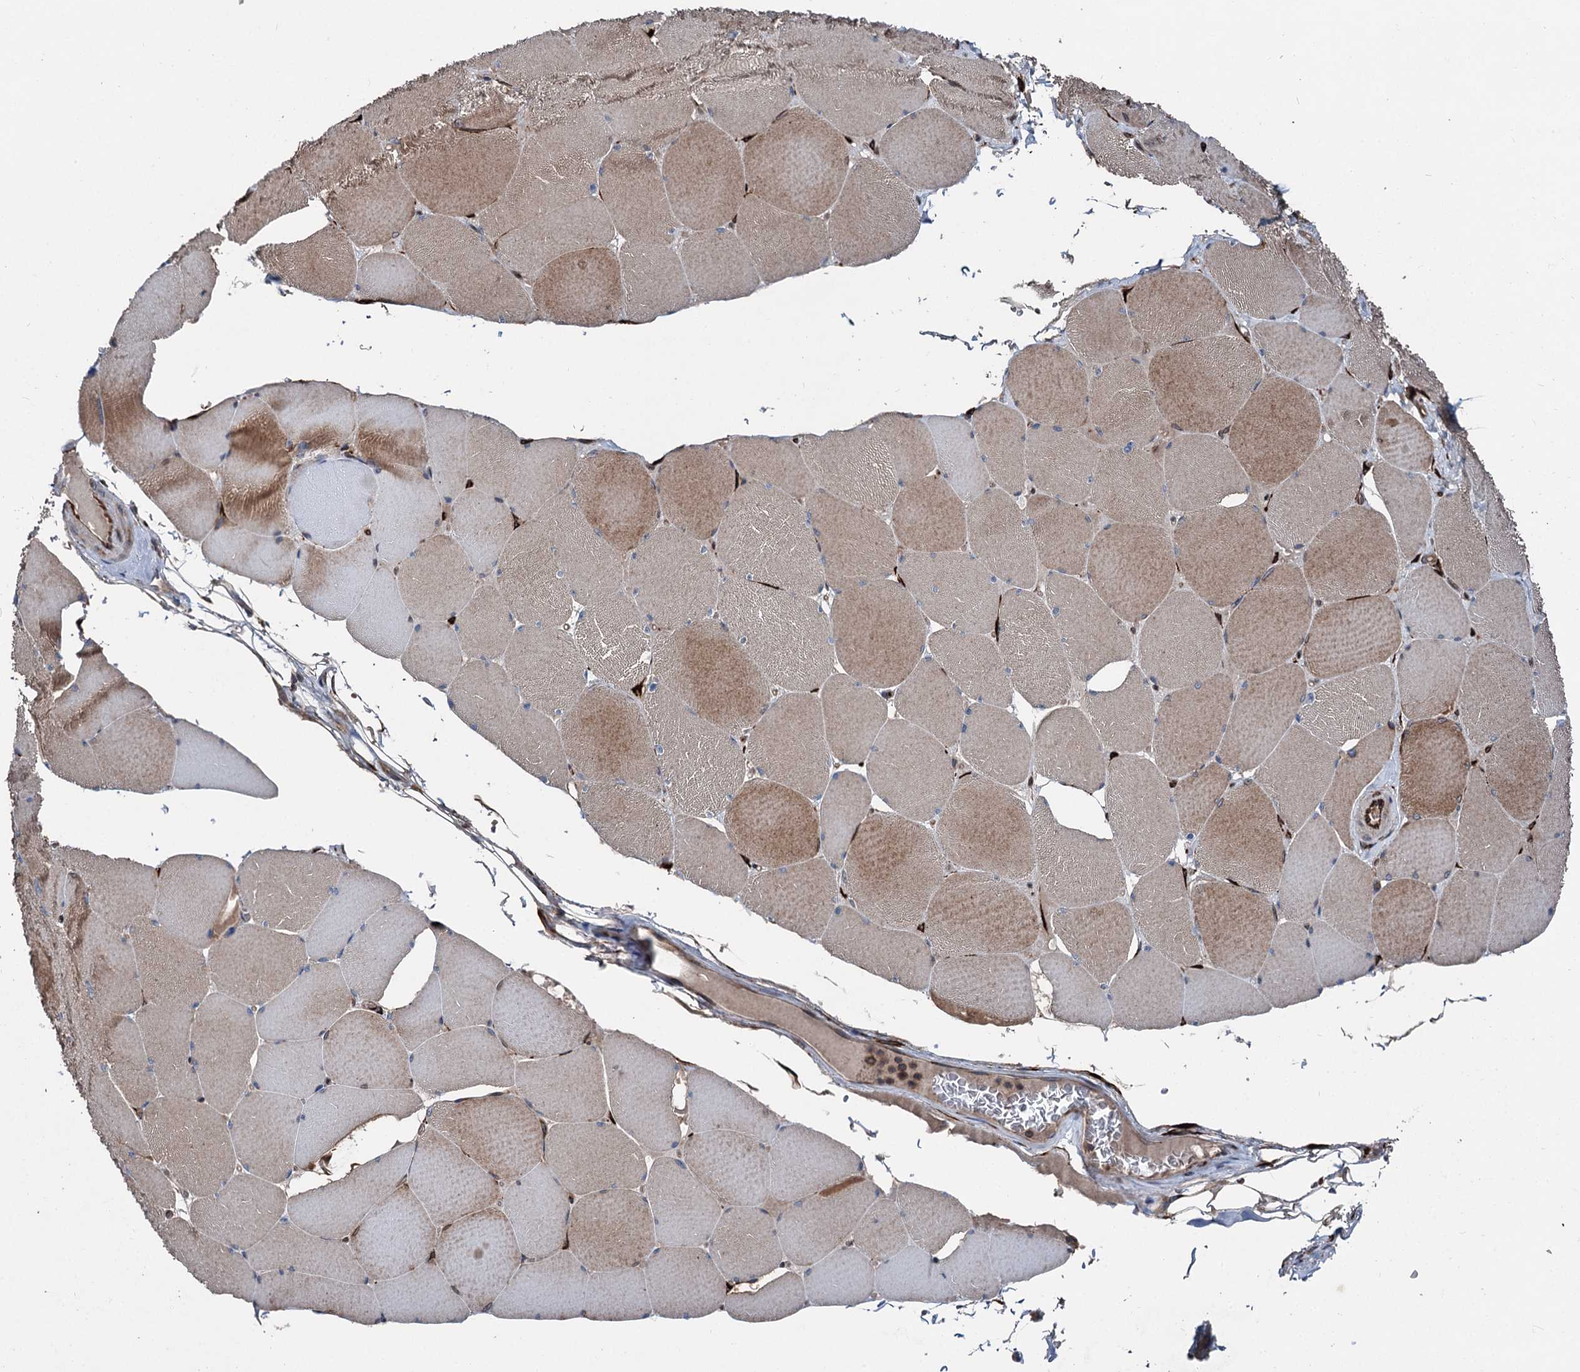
{"staining": {"intensity": "moderate", "quantity": "25%-75%", "location": "cytoplasmic/membranous"}, "tissue": "skeletal muscle", "cell_type": "Myocytes", "image_type": "normal", "snomed": [{"axis": "morphology", "description": "Normal tissue, NOS"}, {"axis": "topography", "description": "Skeletal muscle"}, {"axis": "topography", "description": "Head-Neck"}], "caption": "Skeletal muscle was stained to show a protein in brown. There is medium levels of moderate cytoplasmic/membranous expression in about 25%-75% of myocytes.", "gene": "DDIAS", "patient": {"sex": "male", "age": 66}}